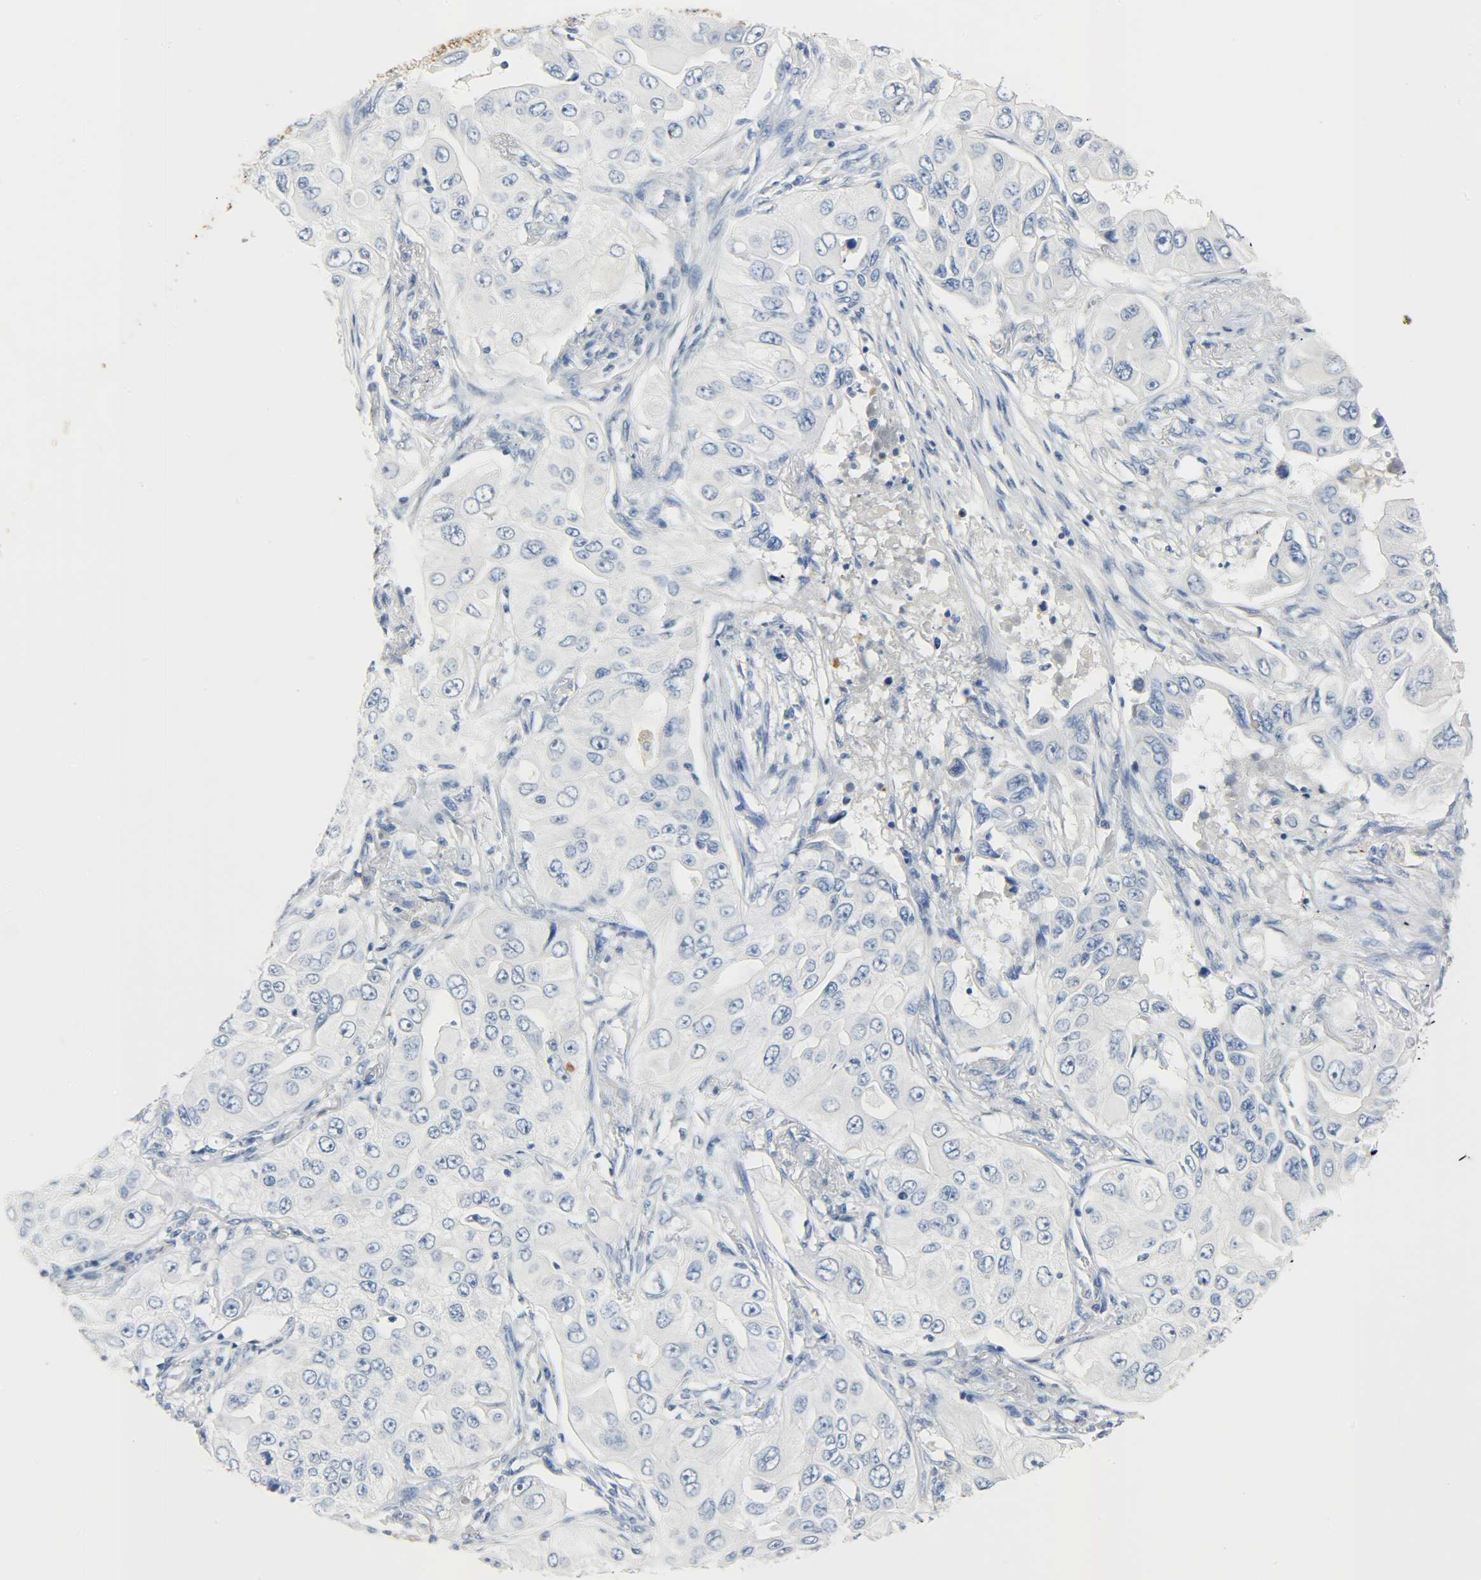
{"staining": {"intensity": "negative", "quantity": "none", "location": "none"}, "tissue": "lung cancer", "cell_type": "Tumor cells", "image_type": "cancer", "snomed": [{"axis": "morphology", "description": "Adenocarcinoma, NOS"}, {"axis": "topography", "description": "Lung"}], "caption": "Adenocarcinoma (lung) was stained to show a protein in brown. There is no significant positivity in tumor cells.", "gene": "CRP", "patient": {"sex": "male", "age": 84}}